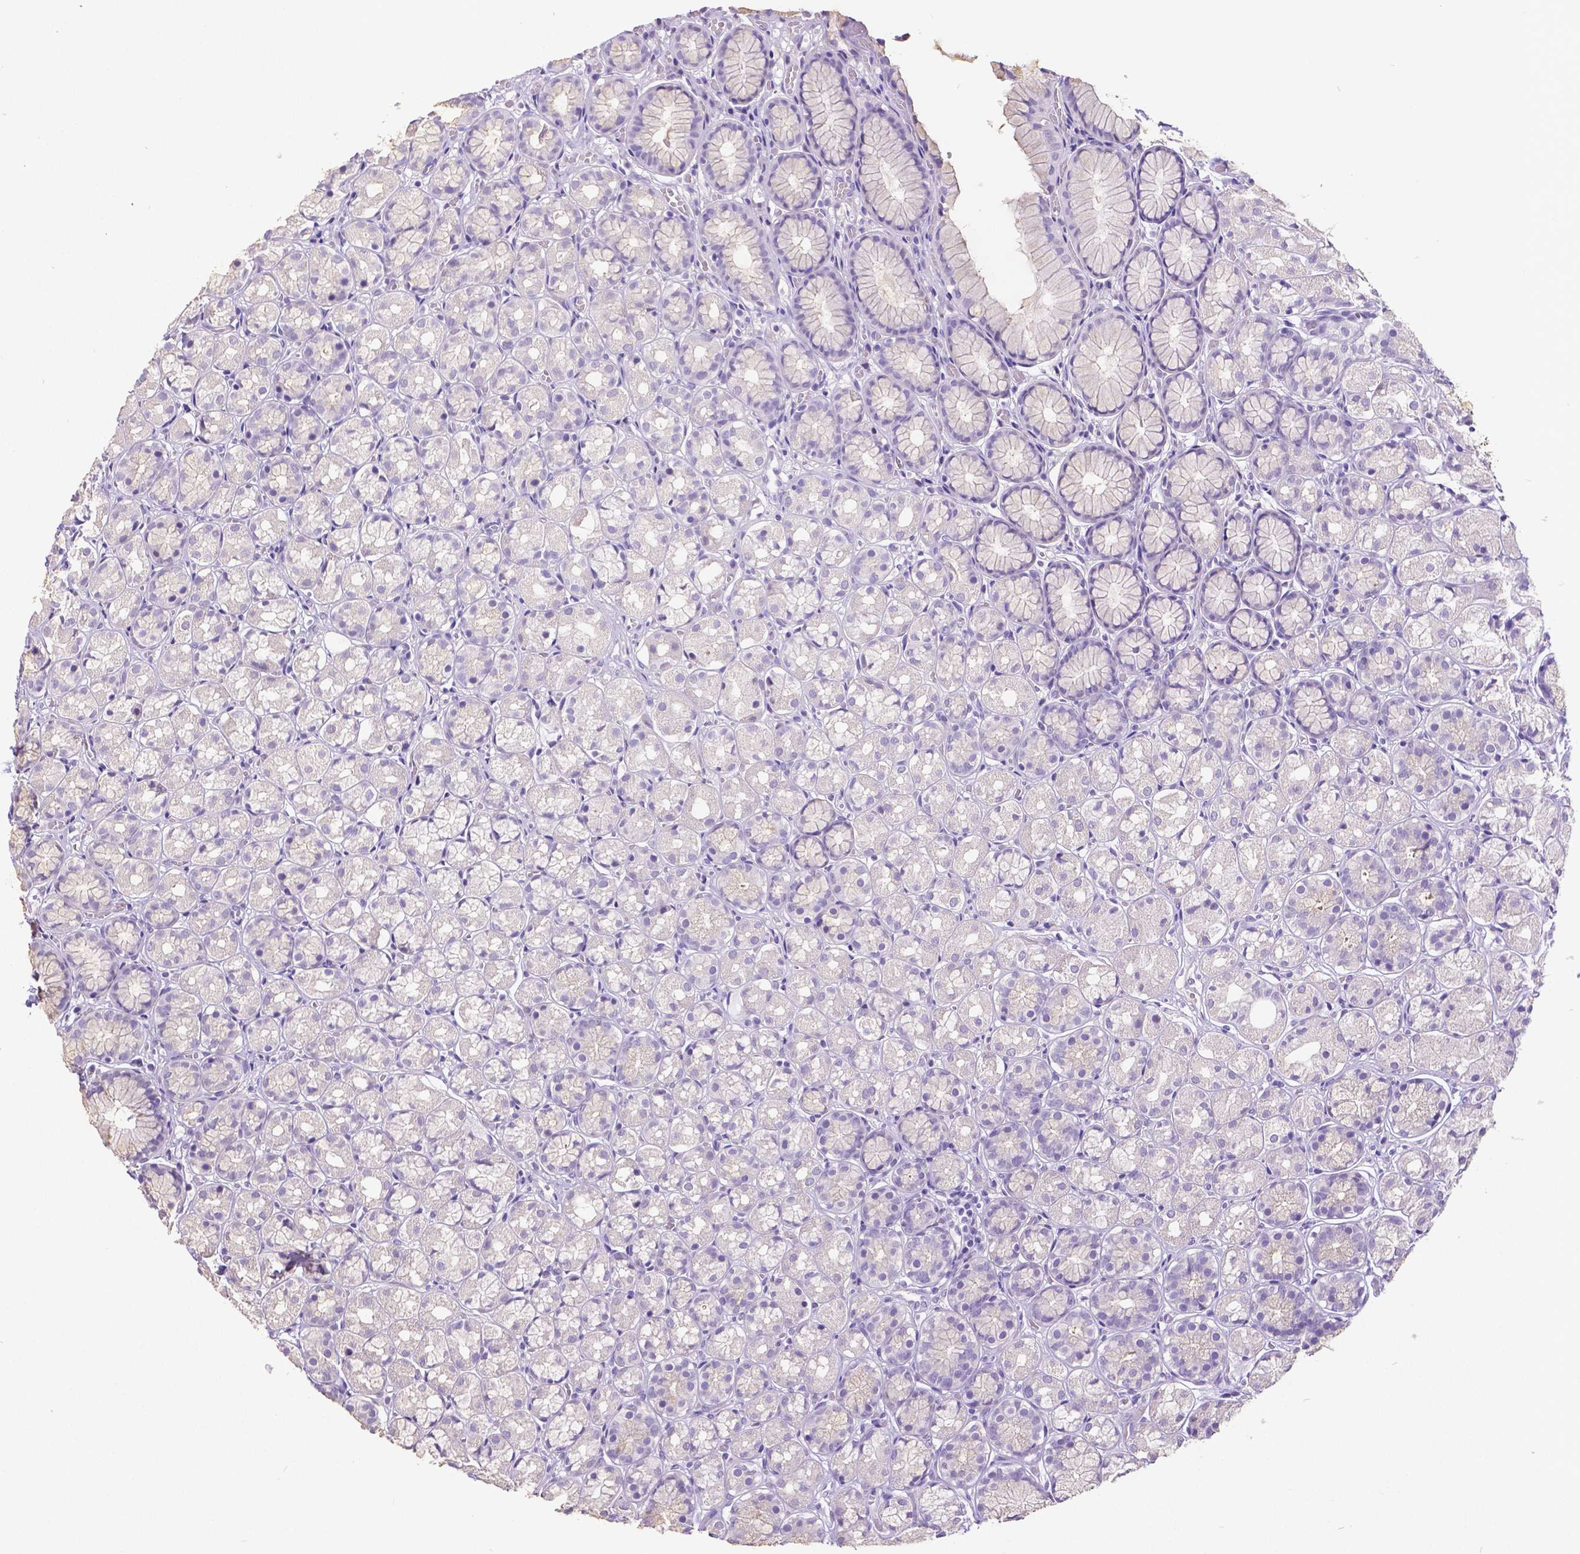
{"staining": {"intensity": "negative", "quantity": "none", "location": "none"}, "tissue": "stomach", "cell_type": "Glandular cells", "image_type": "normal", "snomed": [{"axis": "morphology", "description": "Normal tissue, NOS"}, {"axis": "topography", "description": "Stomach"}], "caption": "This is a micrograph of immunohistochemistry staining of normal stomach, which shows no staining in glandular cells.", "gene": "SATB2", "patient": {"sex": "male", "age": 70}}